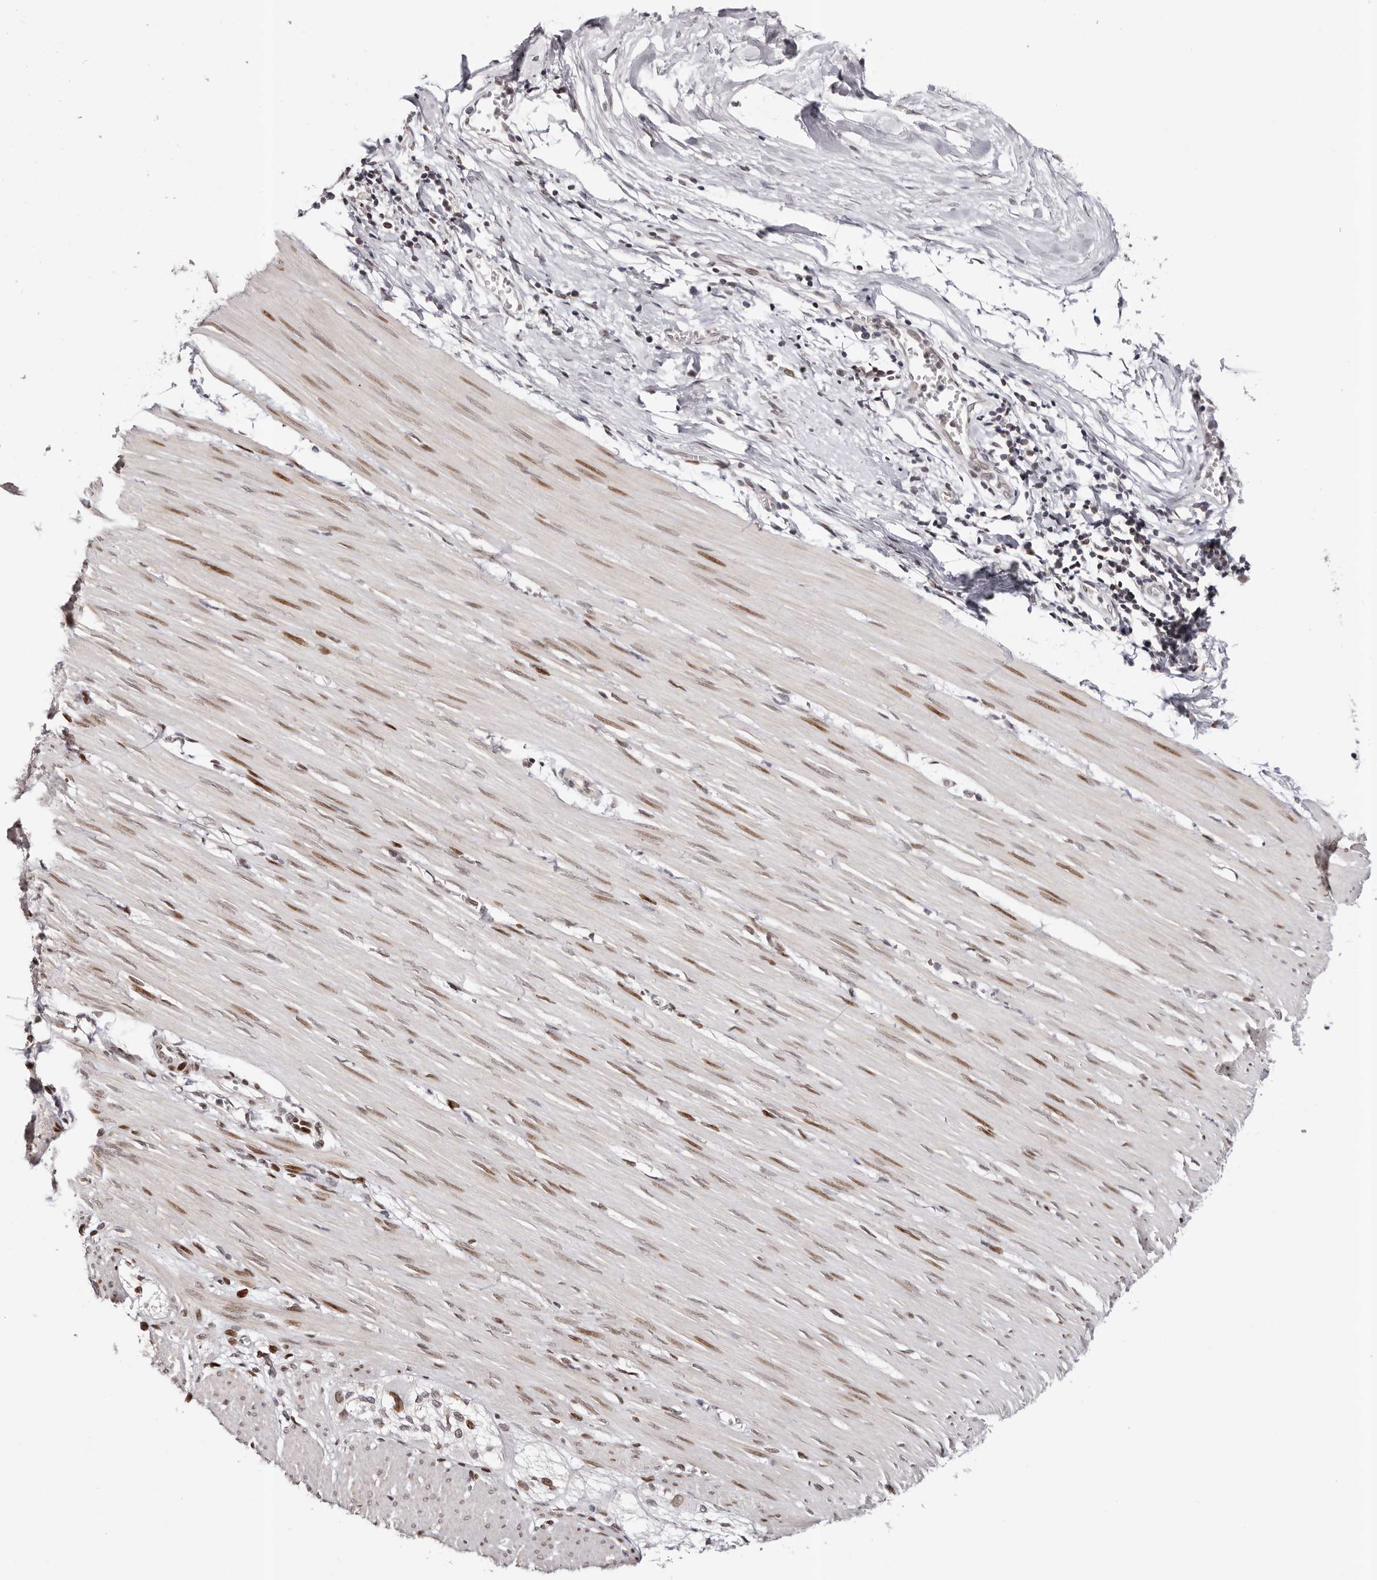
{"staining": {"intensity": "moderate", "quantity": "25%-75%", "location": "nuclear"}, "tissue": "smooth muscle", "cell_type": "Smooth muscle cells", "image_type": "normal", "snomed": [{"axis": "morphology", "description": "Normal tissue, NOS"}, {"axis": "morphology", "description": "Adenocarcinoma, NOS"}, {"axis": "topography", "description": "Colon"}, {"axis": "topography", "description": "Peripheral nerve tissue"}], "caption": "This is an image of IHC staining of unremarkable smooth muscle, which shows moderate positivity in the nuclear of smooth muscle cells.", "gene": "NUP153", "patient": {"sex": "male", "age": 14}}